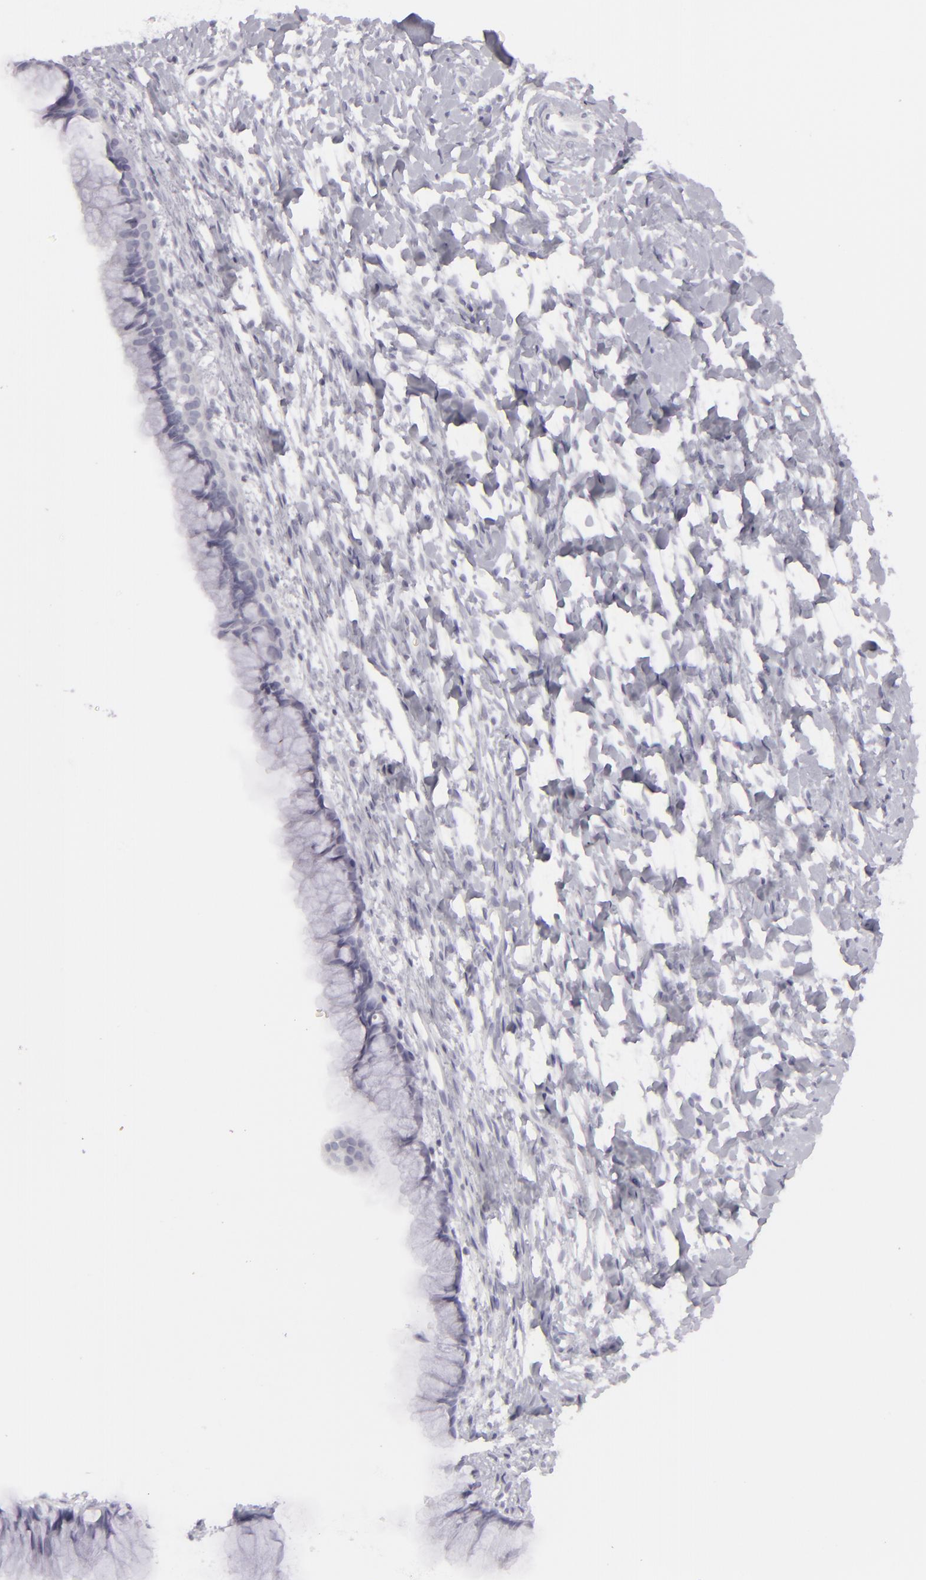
{"staining": {"intensity": "negative", "quantity": "none", "location": "none"}, "tissue": "cervix", "cell_type": "Glandular cells", "image_type": "normal", "snomed": [{"axis": "morphology", "description": "Normal tissue, NOS"}, {"axis": "topography", "description": "Cervix"}], "caption": "A micrograph of human cervix is negative for staining in glandular cells.", "gene": "FLG", "patient": {"sex": "female", "age": 46}}